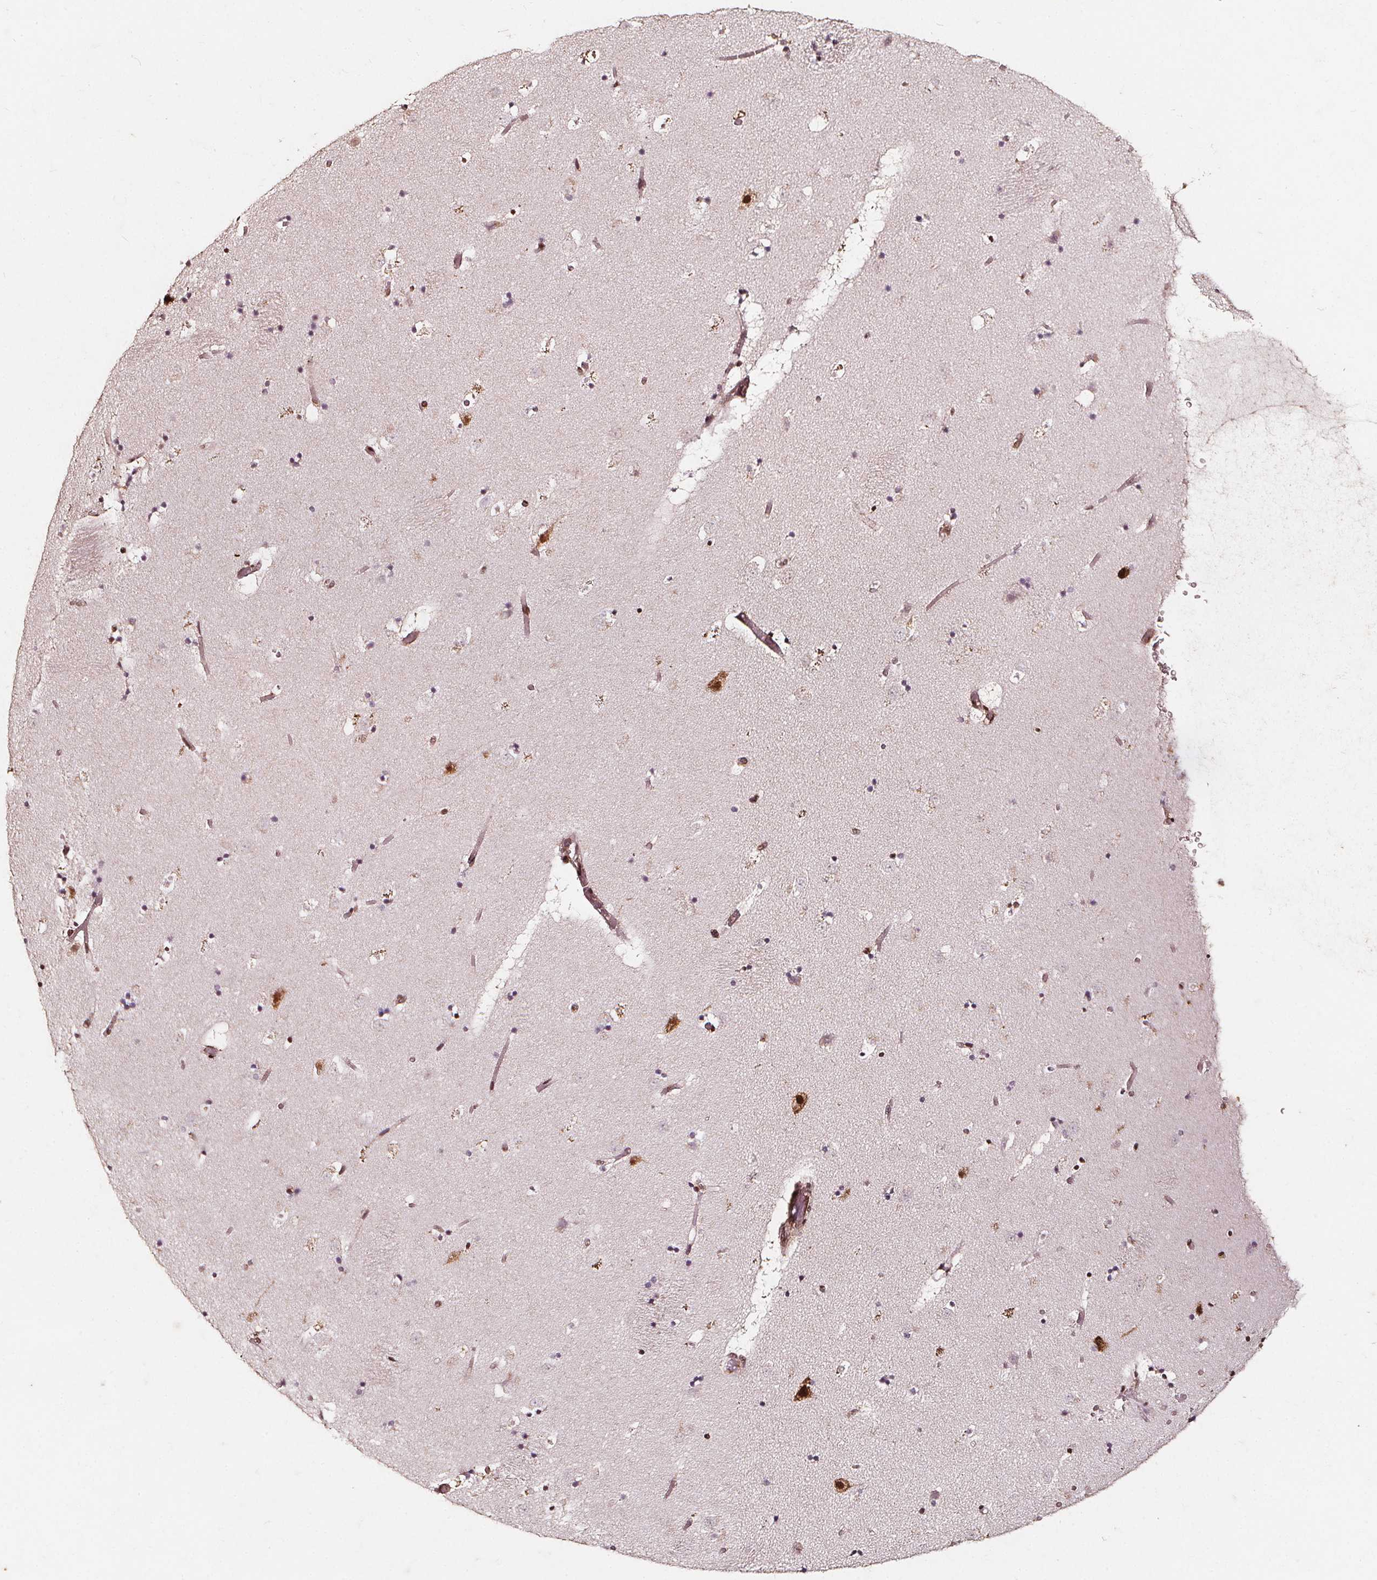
{"staining": {"intensity": "weak", "quantity": "<25%", "location": "cytoplasmic/membranous"}, "tissue": "caudate", "cell_type": "Glial cells", "image_type": "normal", "snomed": [{"axis": "morphology", "description": "Normal tissue, NOS"}, {"axis": "topography", "description": "Lateral ventricle wall"}], "caption": "IHC photomicrograph of unremarkable human caudate stained for a protein (brown), which shows no staining in glial cells. (Stains: DAB (3,3'-diaminobenzidine) IHC with hematoxylin counter stain, Microscopy: brightfield microscopy at high magnification).", "gene": "SMN1", "patient": {"sex": "female", "age": 42}}